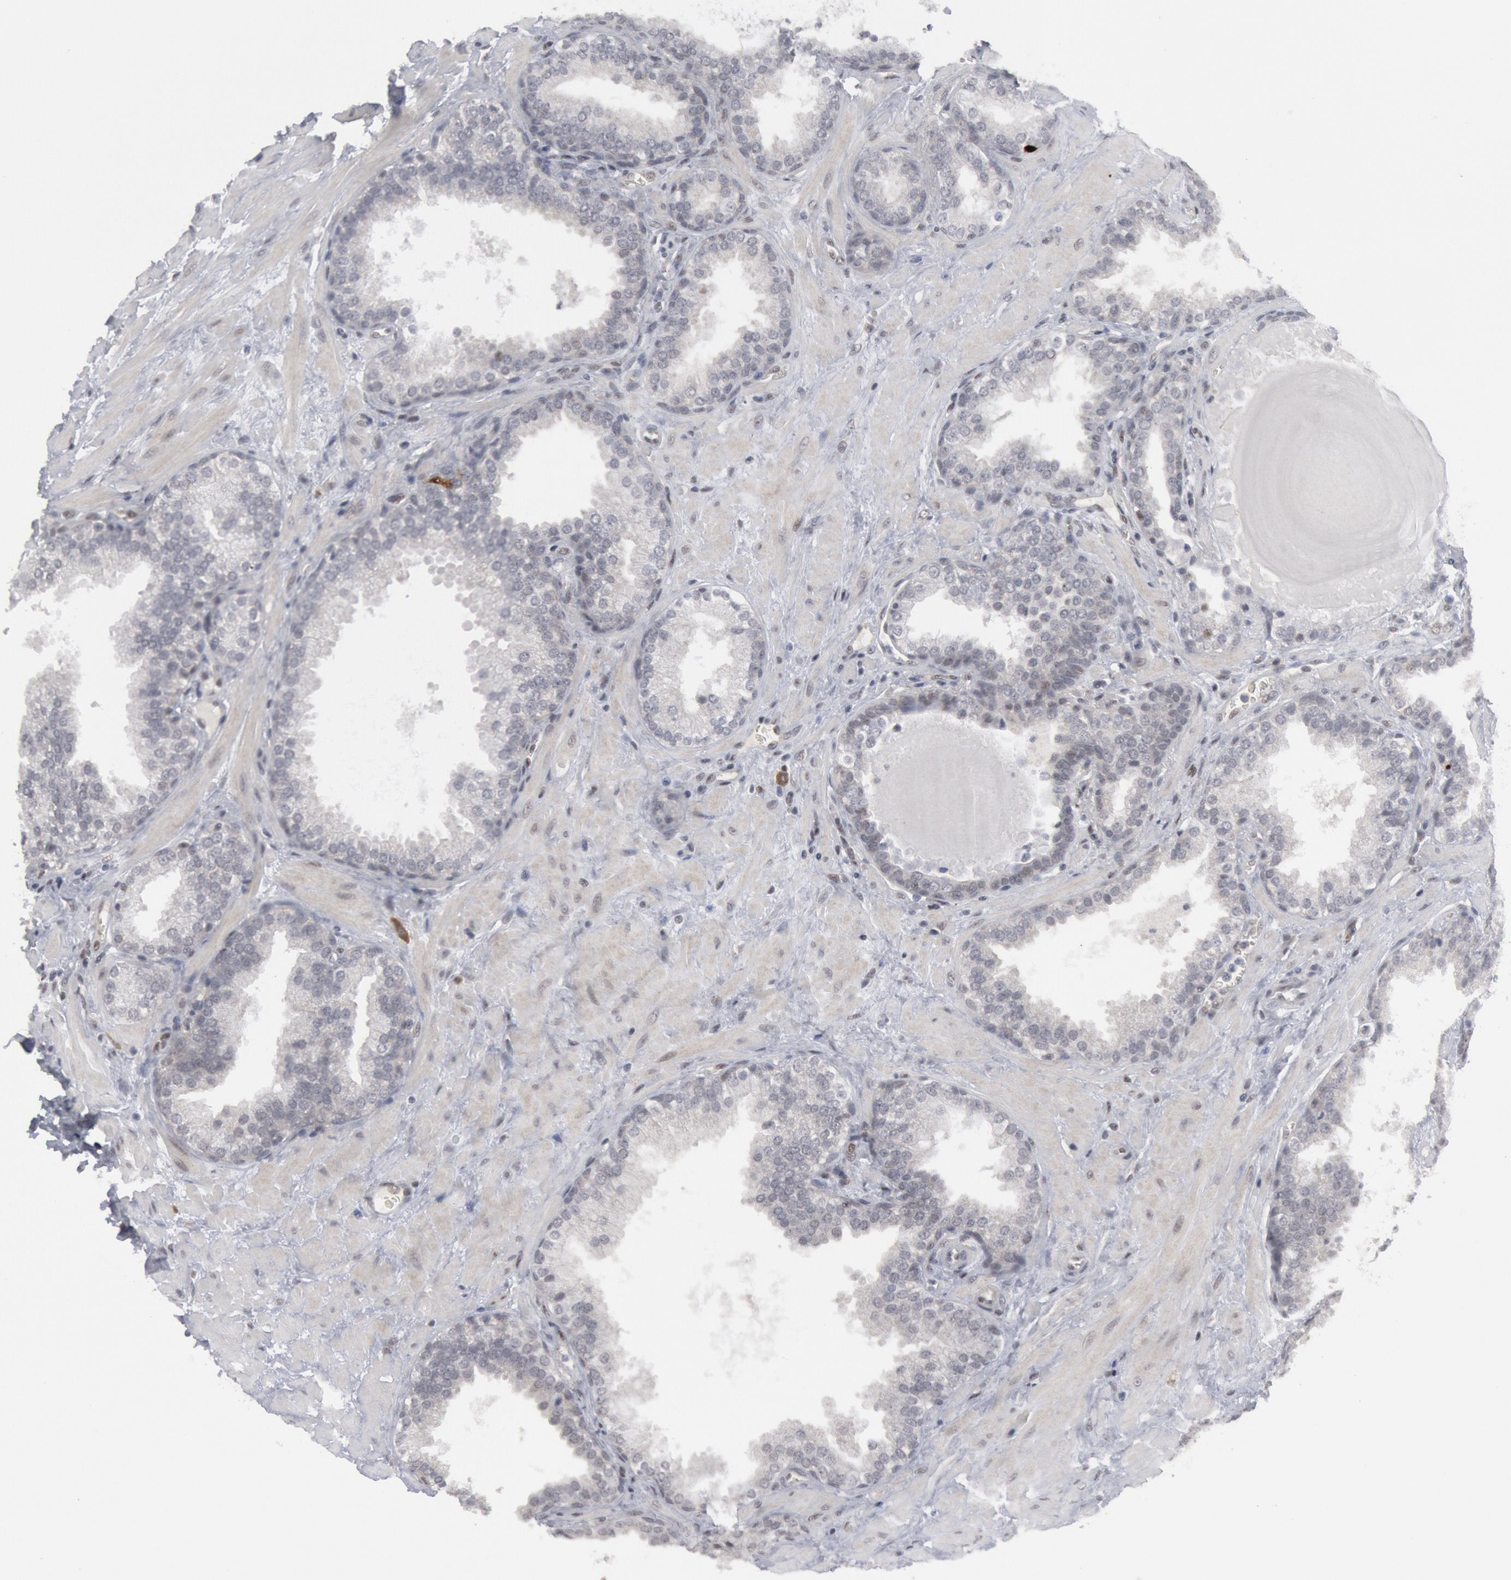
{"staining": {"intensity": "negative", "quantity": "none", "location": "none"}, "tissue": "prostate", "cell_type": "Glandular cells", "image_type": "normal", "snomed": [{"axis": "morphology", "description": "Normal tissue, NOS"}, {"axis": "topography", "description": "Prostate"}], "caption": "DAB immunohistochemical staining of benign prostate exhibits no significant staining in glandular cells. (Stains: DAB immunohistochemistry (IHC) with hematoxylin counter stain, Microscopy: brightfield microscopy at high magnification).", "gene": "FOXO1", "patient": {"sex": "male", "age": 51}}